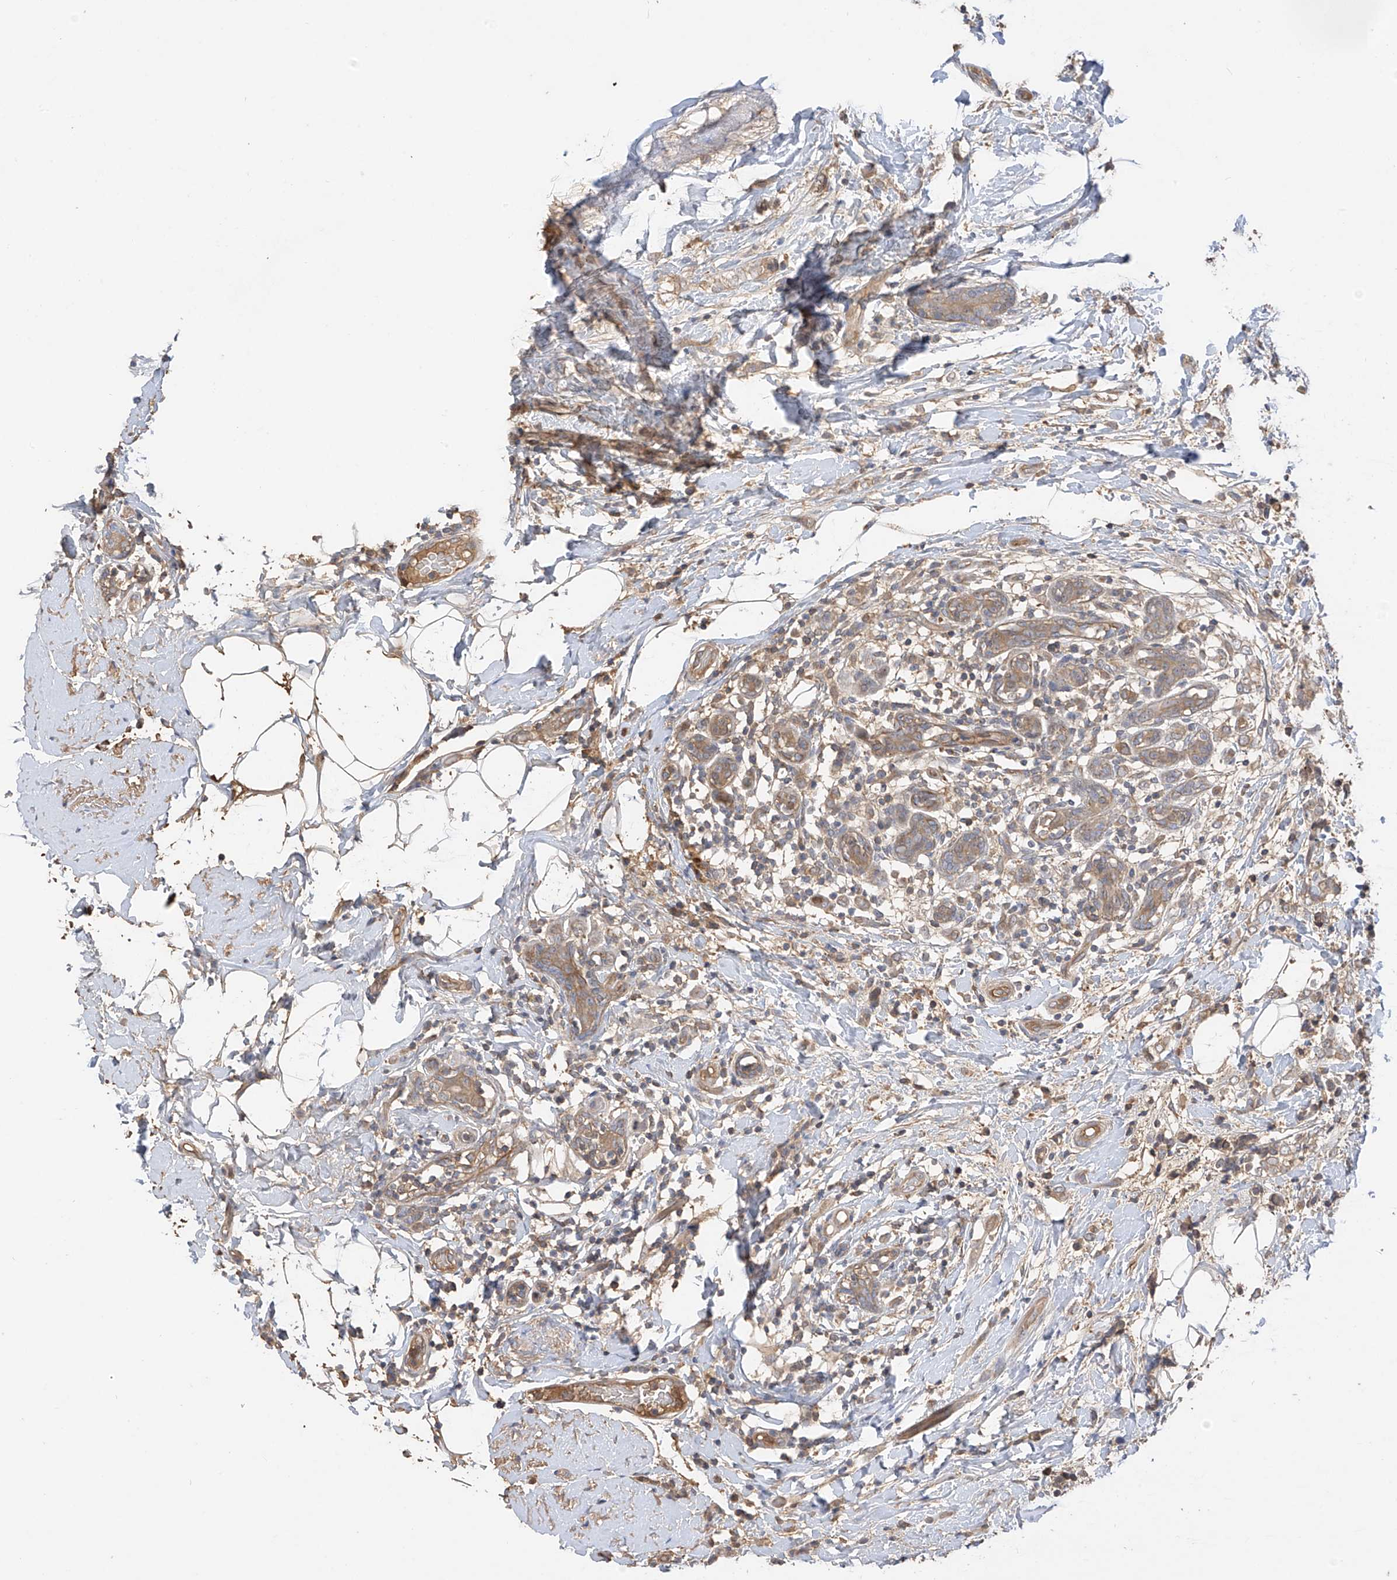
{"staining": {"intensity": "moderate", "quantity": "25%-75%", "location": "cytoplasmic/membranous"}, "tissue": "breast cancer", "cell_type": "Tumor cells", "image_type": "cancer", "snomed": [{"axis": "morphology", "description": "Normal tissue, NOS"}, {"axis": "morphology", "description": "Lobular carcinoma"}, {"axis": "topography", "description": "Breast"}], "caption": "Protein staining of lobular carcinoma (breast) tissue shows moderate cytoplasmic/membranous positivity in about 25%-75% of tumor cells.", "gene": "CACNA2D4", "patient": {"sex": "female", "age": 47}}